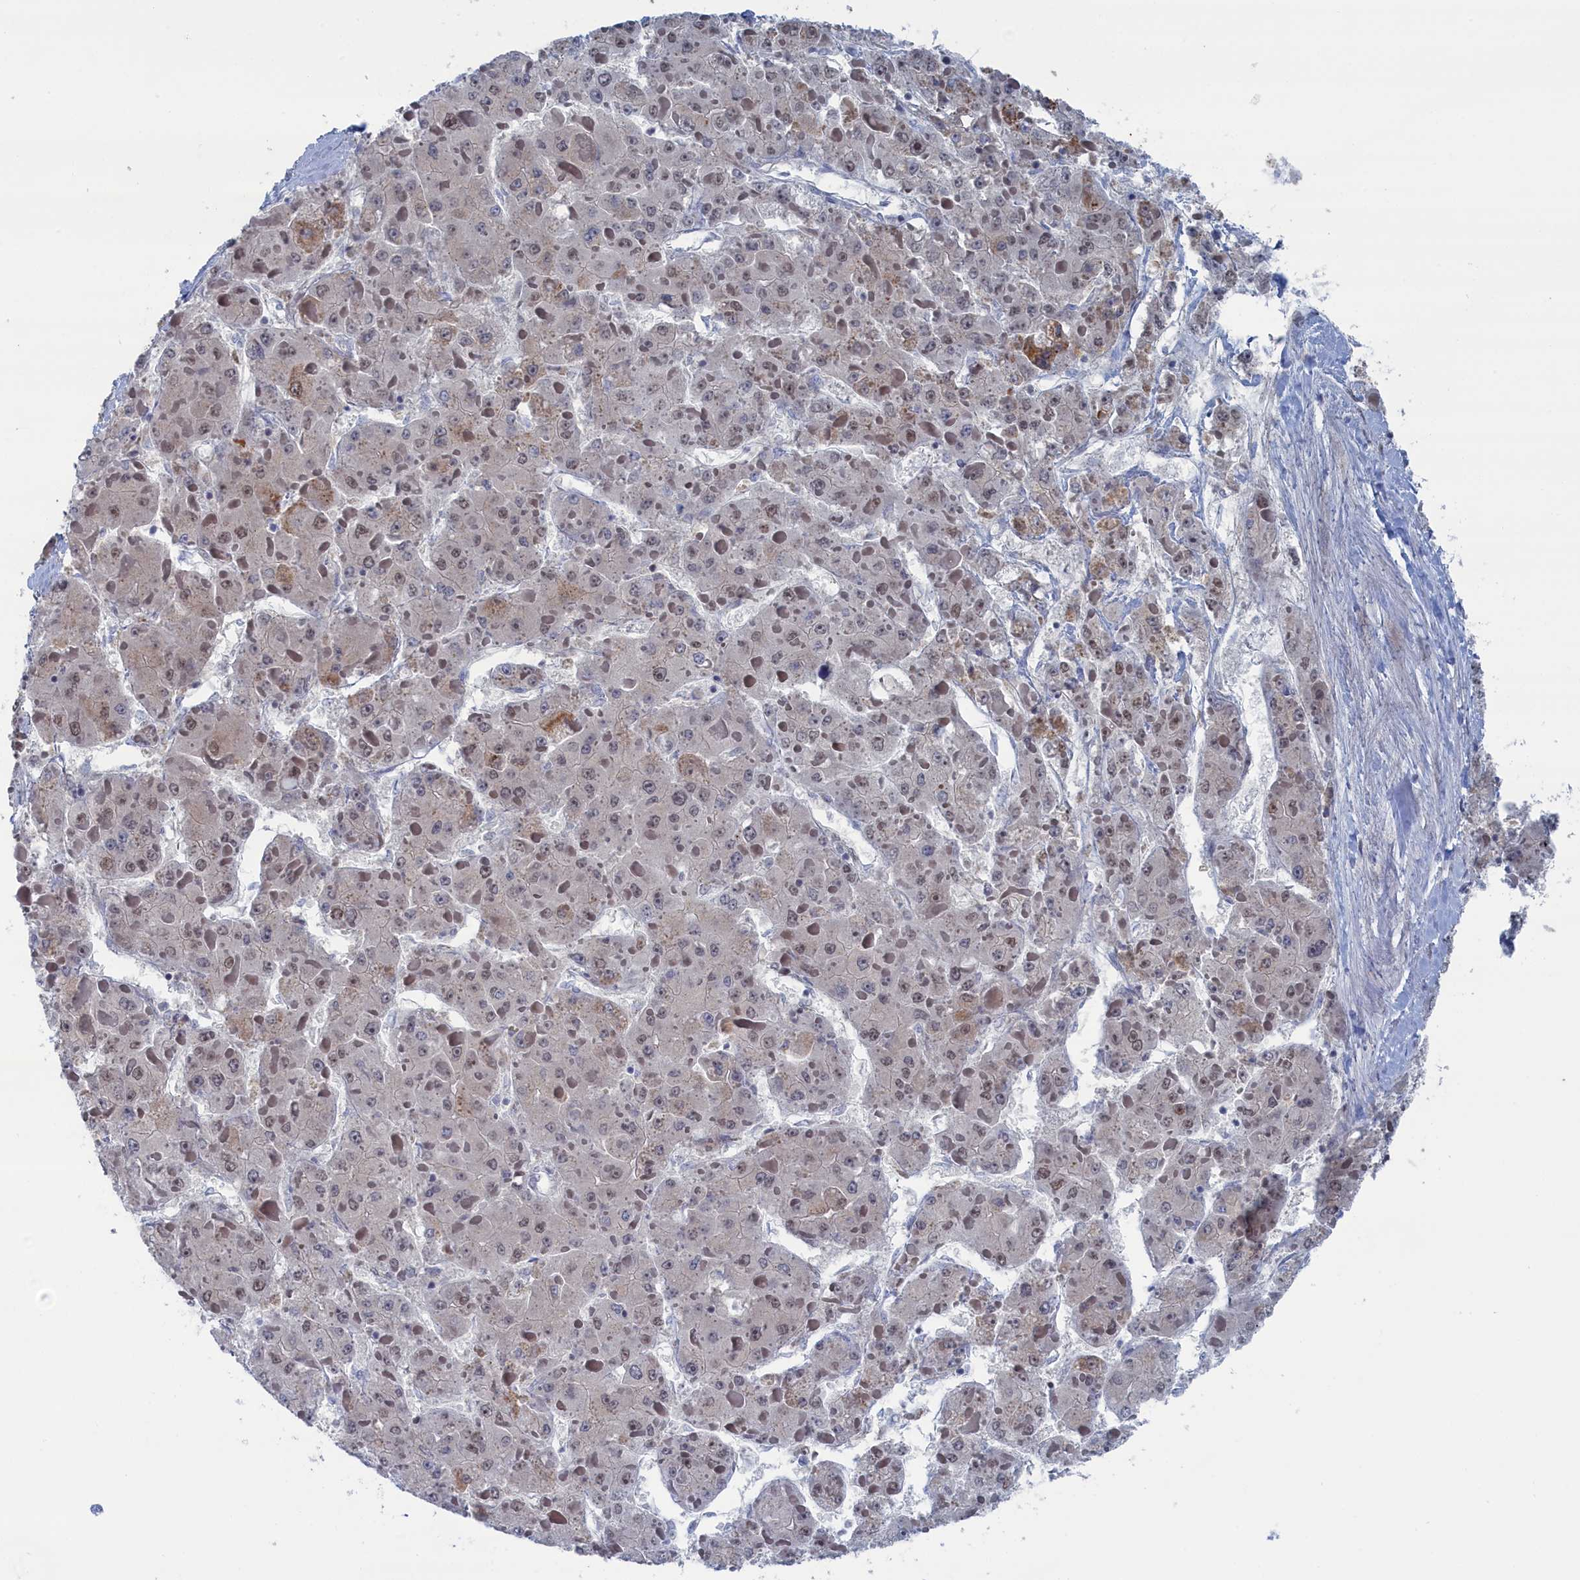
{"staining": {"intensity": "moderate", "quantity": "<25%", "location": "cytoplasmic/membranous,nuclear"}, "tissue": "liver cancer", "cell_type": "Tumor cells", "image_type": "cancer", "snomed": [{"axis": "morphology", "description": "Carcinoma, Hepatocellular, NOS"}, {"axis": "topography", "description": "Liver"}], "caption": "Hepatocellular carcinoma (liver) tissue displays moderate cytoplasmic/membranous and nuclear positivity in about <25% of tumor cells, visualized by immunohistochemistry.", "gene": "IRX1", "patient": {"sex": "female", "age": 73}}